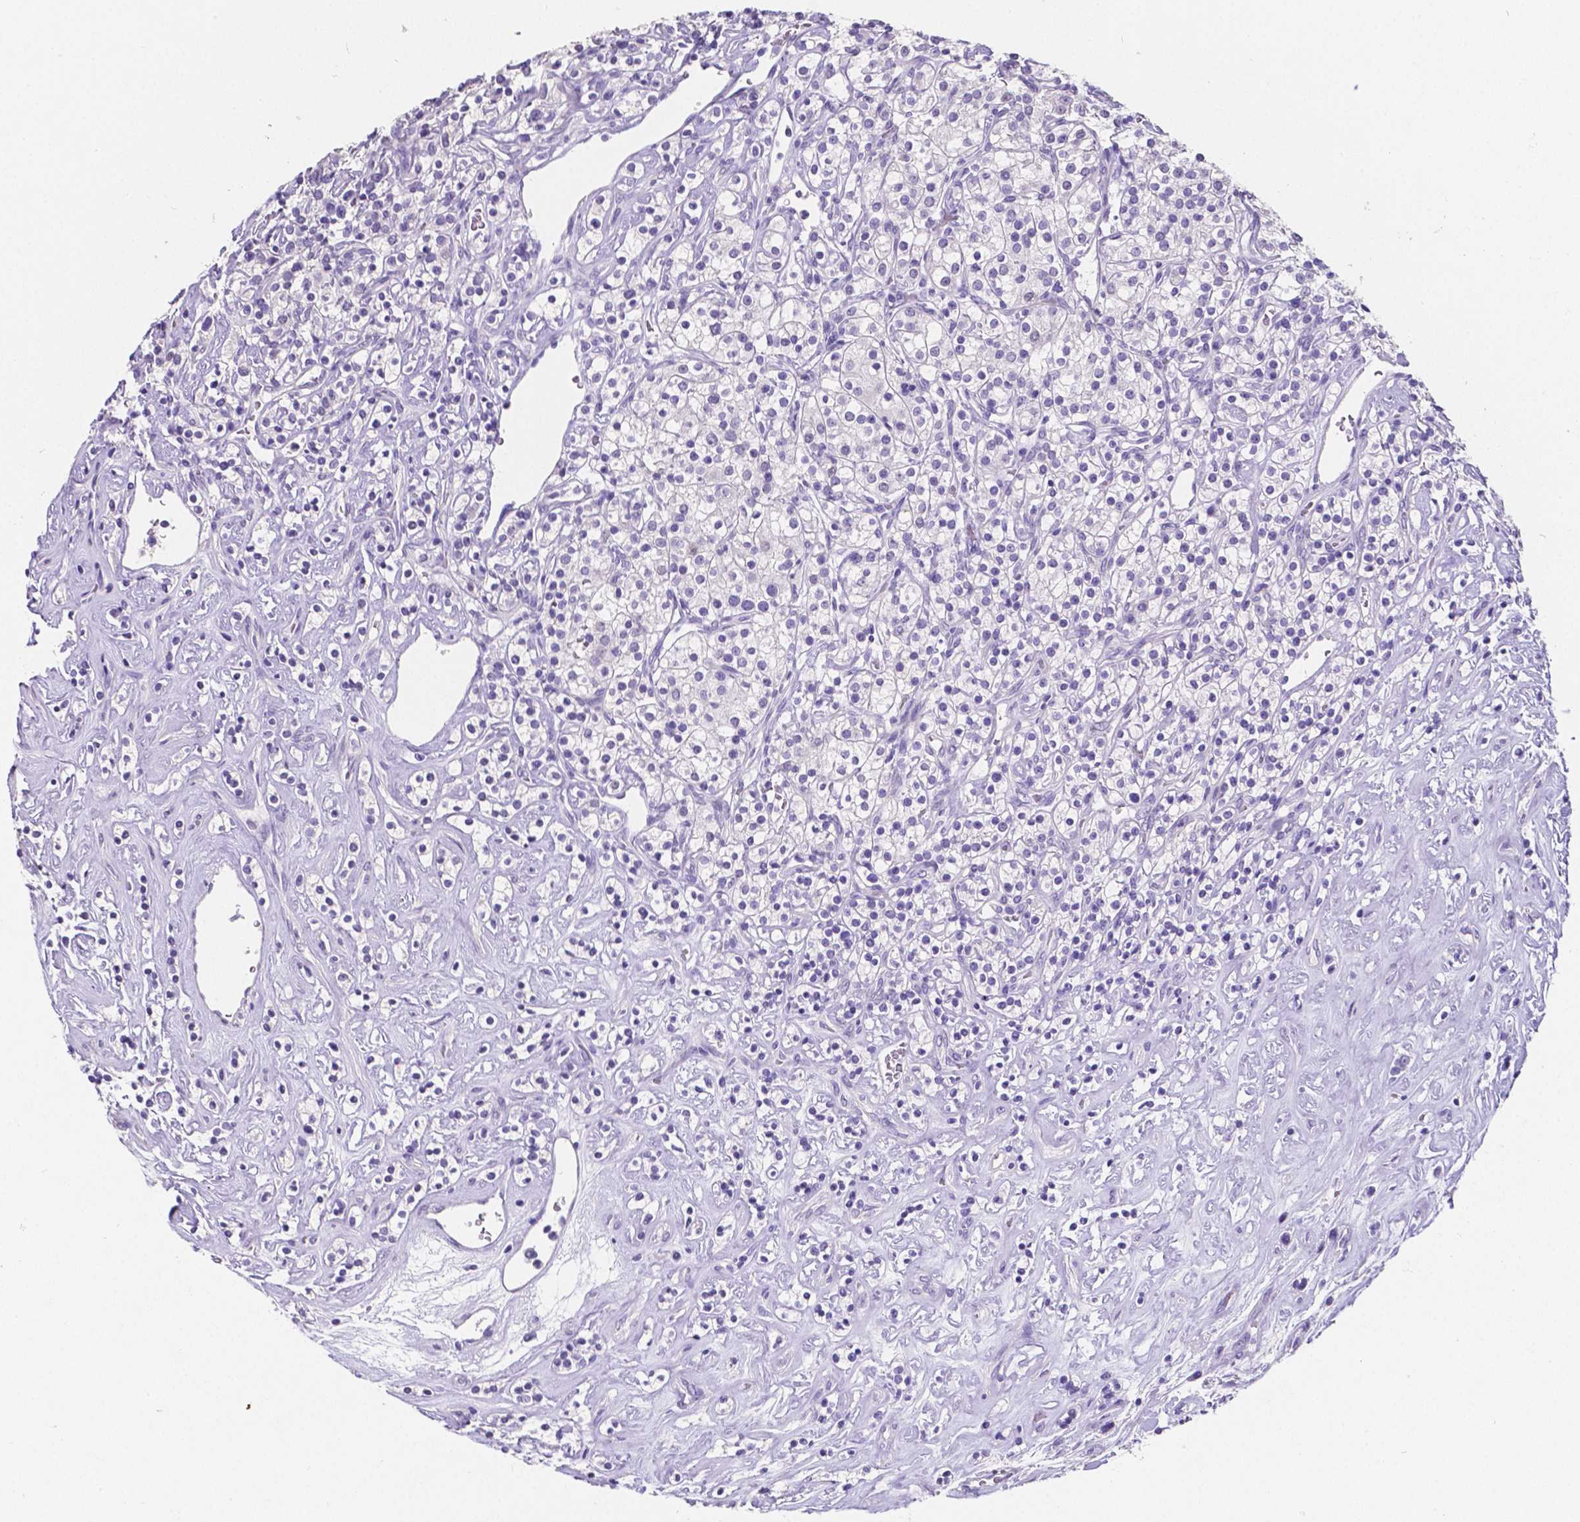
{"staining": {"intensity": "negative", "quantity": "none", "location": "none"}, "tissue": "renal cancer", "cell_type": "Tumor cells", "image_type": "cancer", "snomed": [{"axis": "morphology", "description": "Adenocarcinoma, NOS"}, {"axis": "topography", "description": "Kidney"}], "caption": "Tumor cells show no significant protein staining in renal cancer. Brightfield microscopy of IHC stained with DAB (brown) and hematoxylin (blue), captured at high magnification.", "gene": "SATB2", "patient": {"sex": "male", "age": 77}}